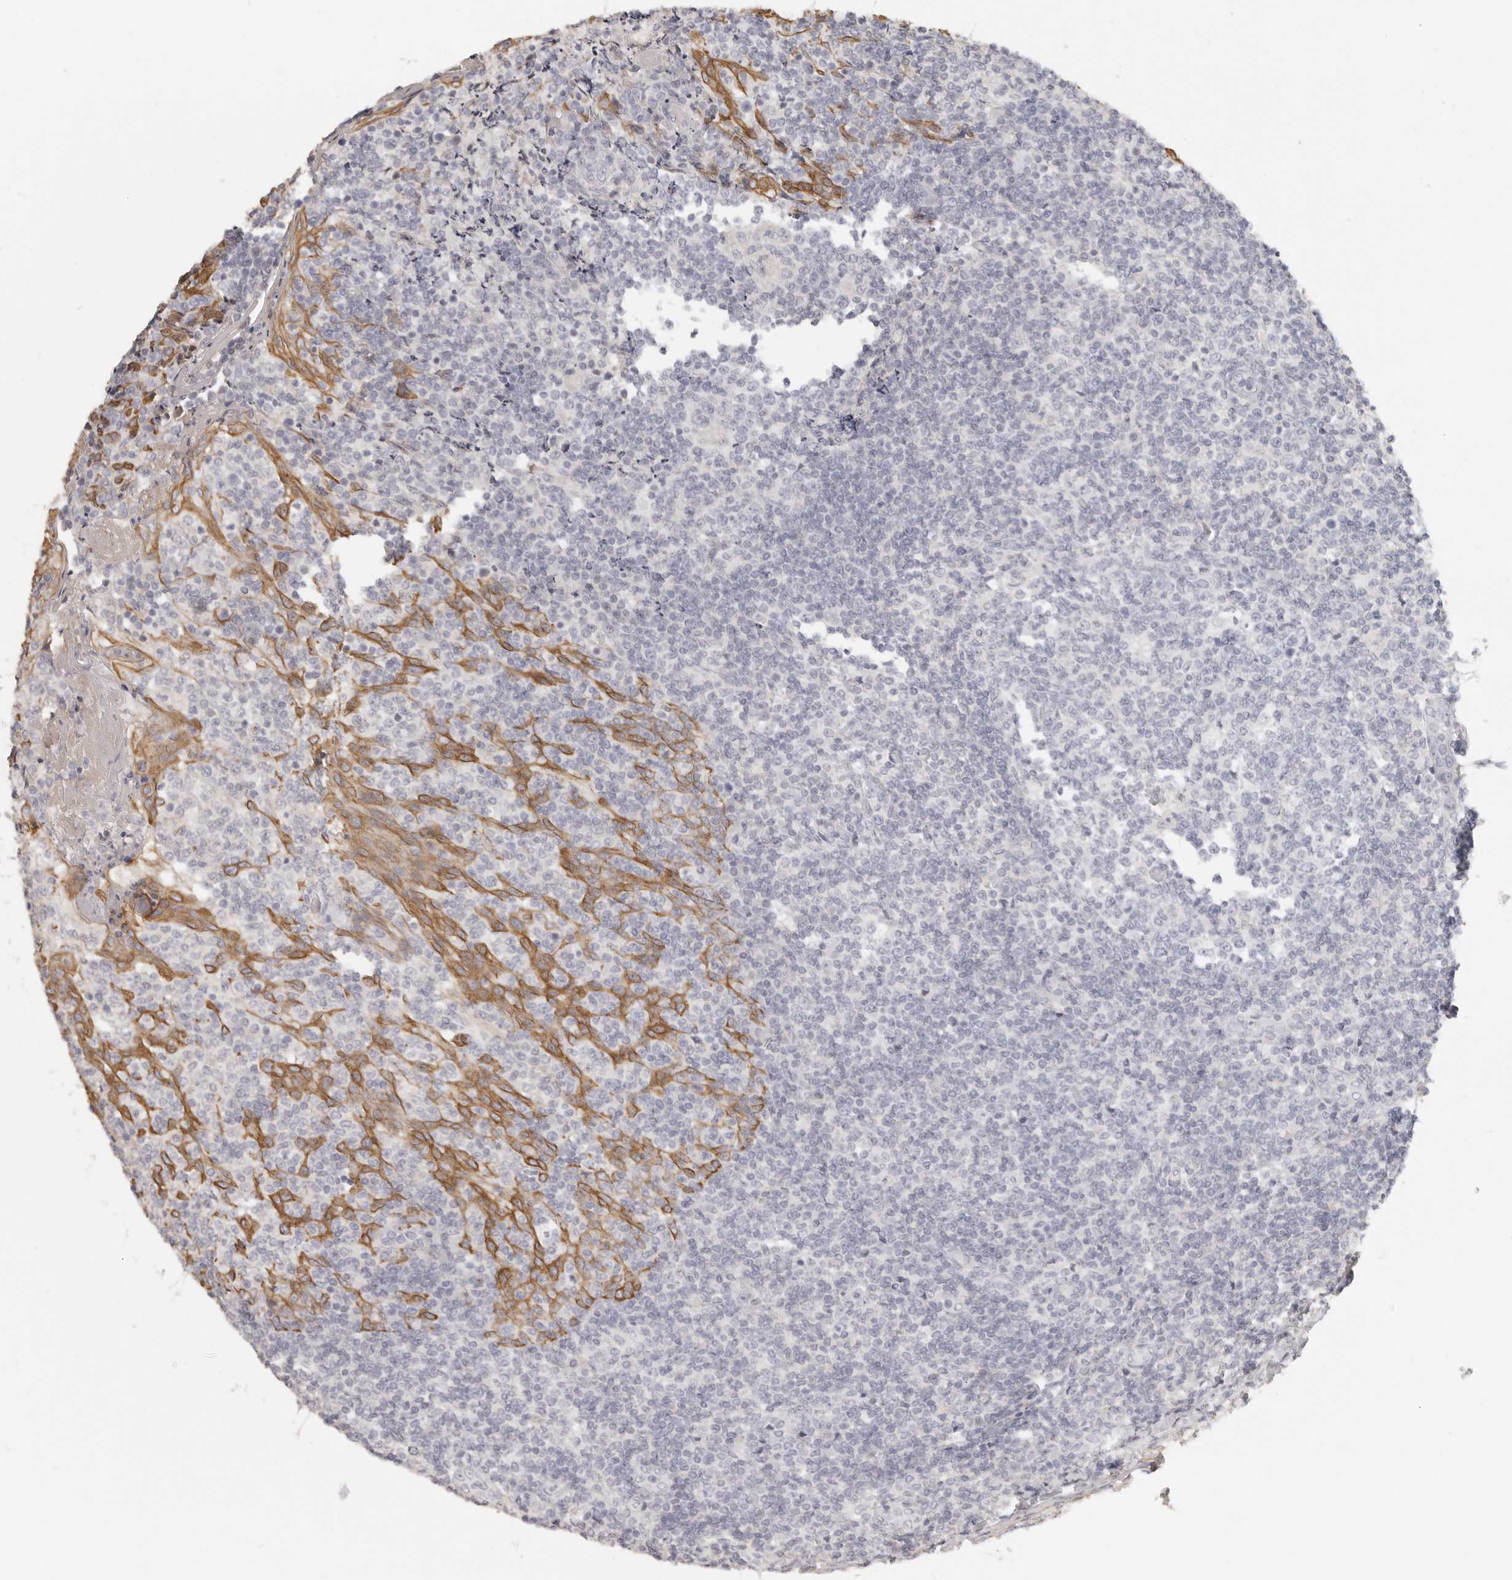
{"staining": {"intensity": "negative", "quantity": "none", "location": "none"}, "tissue": "tonsil", "cell_type": "Germinal center cells", "image_type": "normal", "snomed": [{"axis": "morphology", "description": "Normal tissue, NOS"}, {"axis": "topography", "description": "Tonsil"}], "caption": "DAB immunohistochemical staining of normal tonsil displays no significant expression in germinal center cells.", "gene": "RXFP1", "patient": {"sex": "female", "age": 19}}